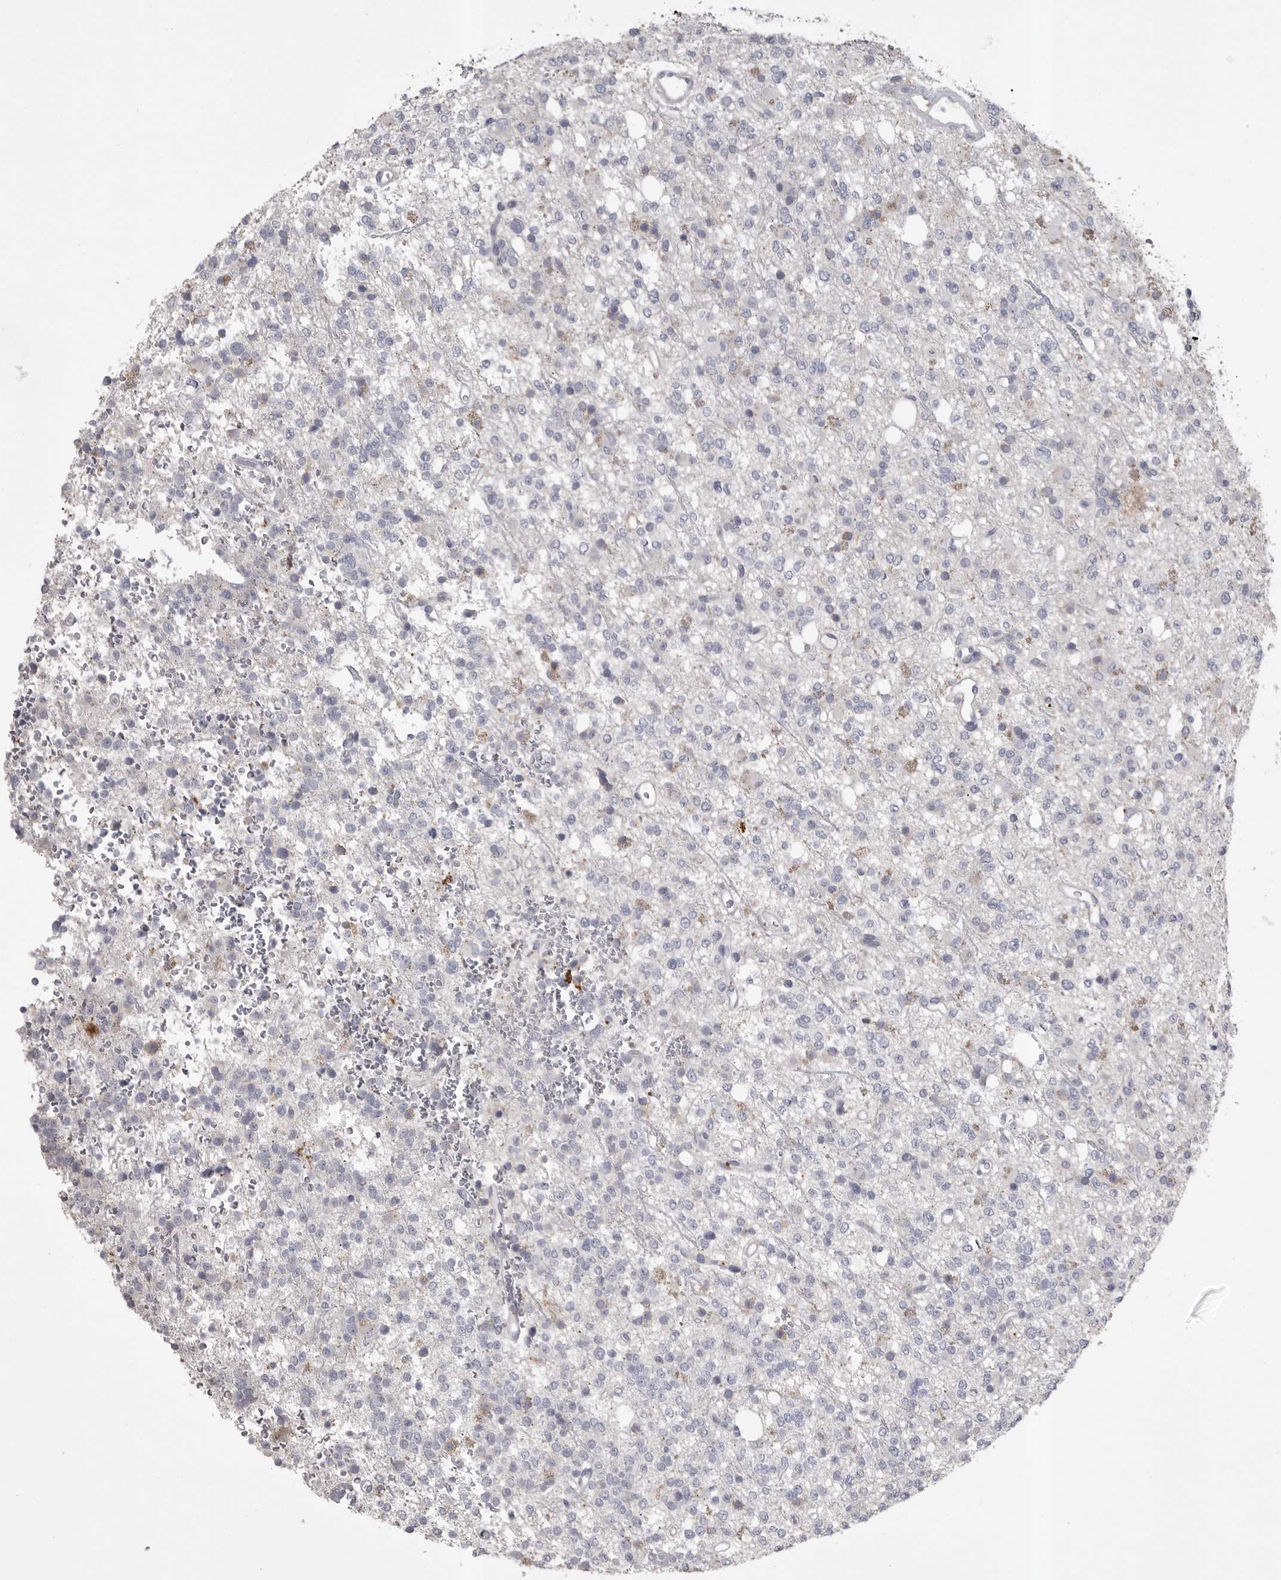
{"staining": {"intensity": "negative", "quantity": "none", "location": "none"}, "tissue": "glioma", "cell_type": "Tumor cells", "image_type": "cancer", "snomed": [{"axis": "morphology", "description": "Glioma, malignant, High grade"}, {"axis": "topography", "description": "Brain"}], "caption": "Immunohistochemistry (IHC) micrograph of malignant glioma (high-grade) stained for a protein (brown), which exhibits no positivity in tumor cells.", "gene": "CMTM6", "patient": {"sex": "female", "age": 62}}